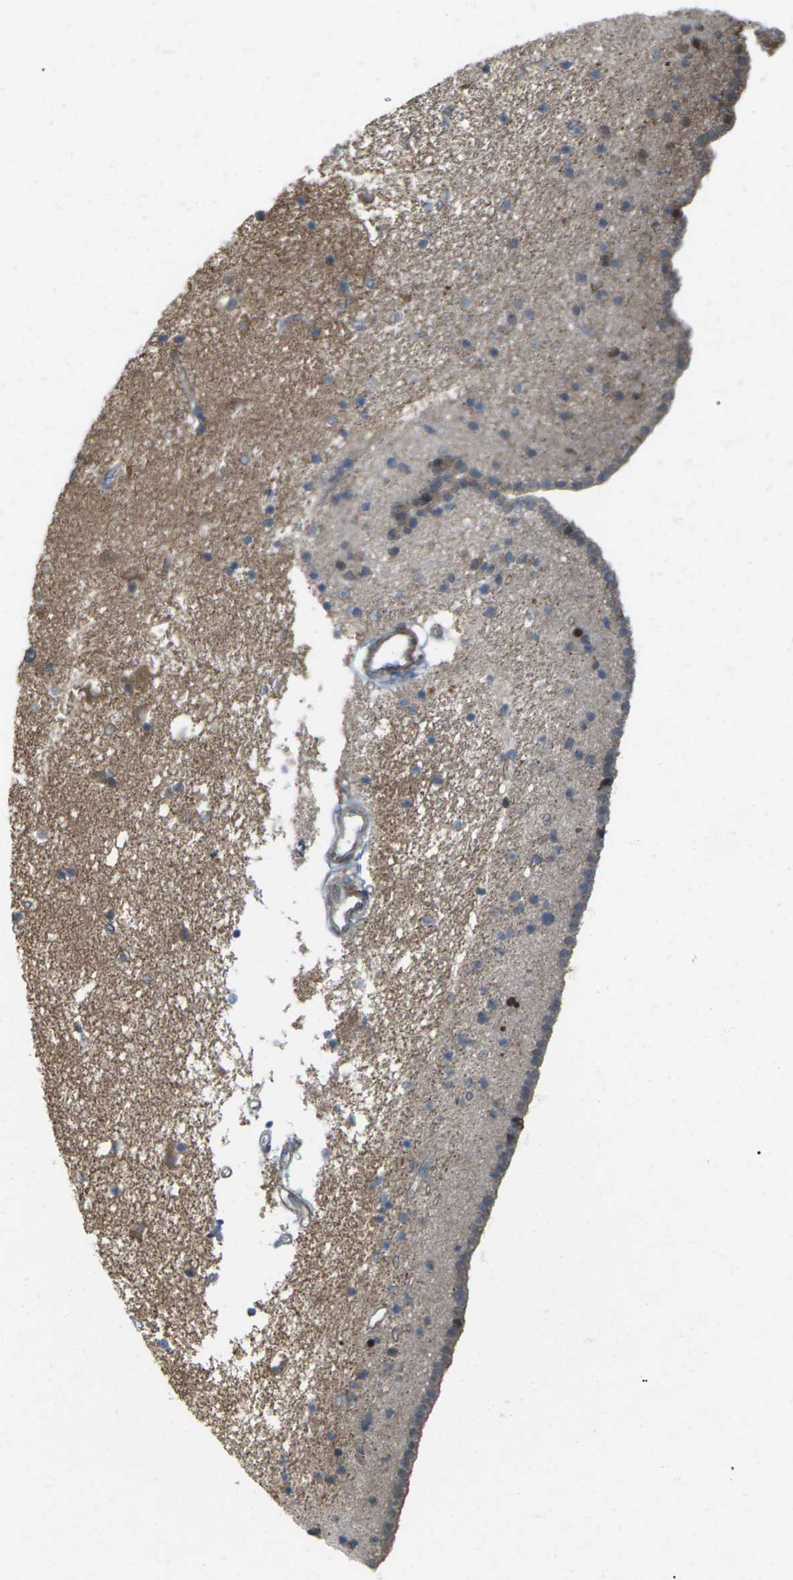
{"staining": {"intensity": "moderate", "quantity": ">75%", "location": "cytoplasmic/membranous"}, "tissue": "caudate", "cell_type": "Glial cells", "image_type": "normal", "snomed": [{"axis": "morphology", "description": "Normal tissue, NOS"}, {"axis": "topography", "description": "Lateral ventricle wall"}], "caption": "The image displays a brown stain indicating the presence of a protein in the cytoplasmic/membranous of glial cells in caudate. Nuclei are stained in blue.", "gene": "ROBO1", "patient": {"sex": "male", "age": 45}}